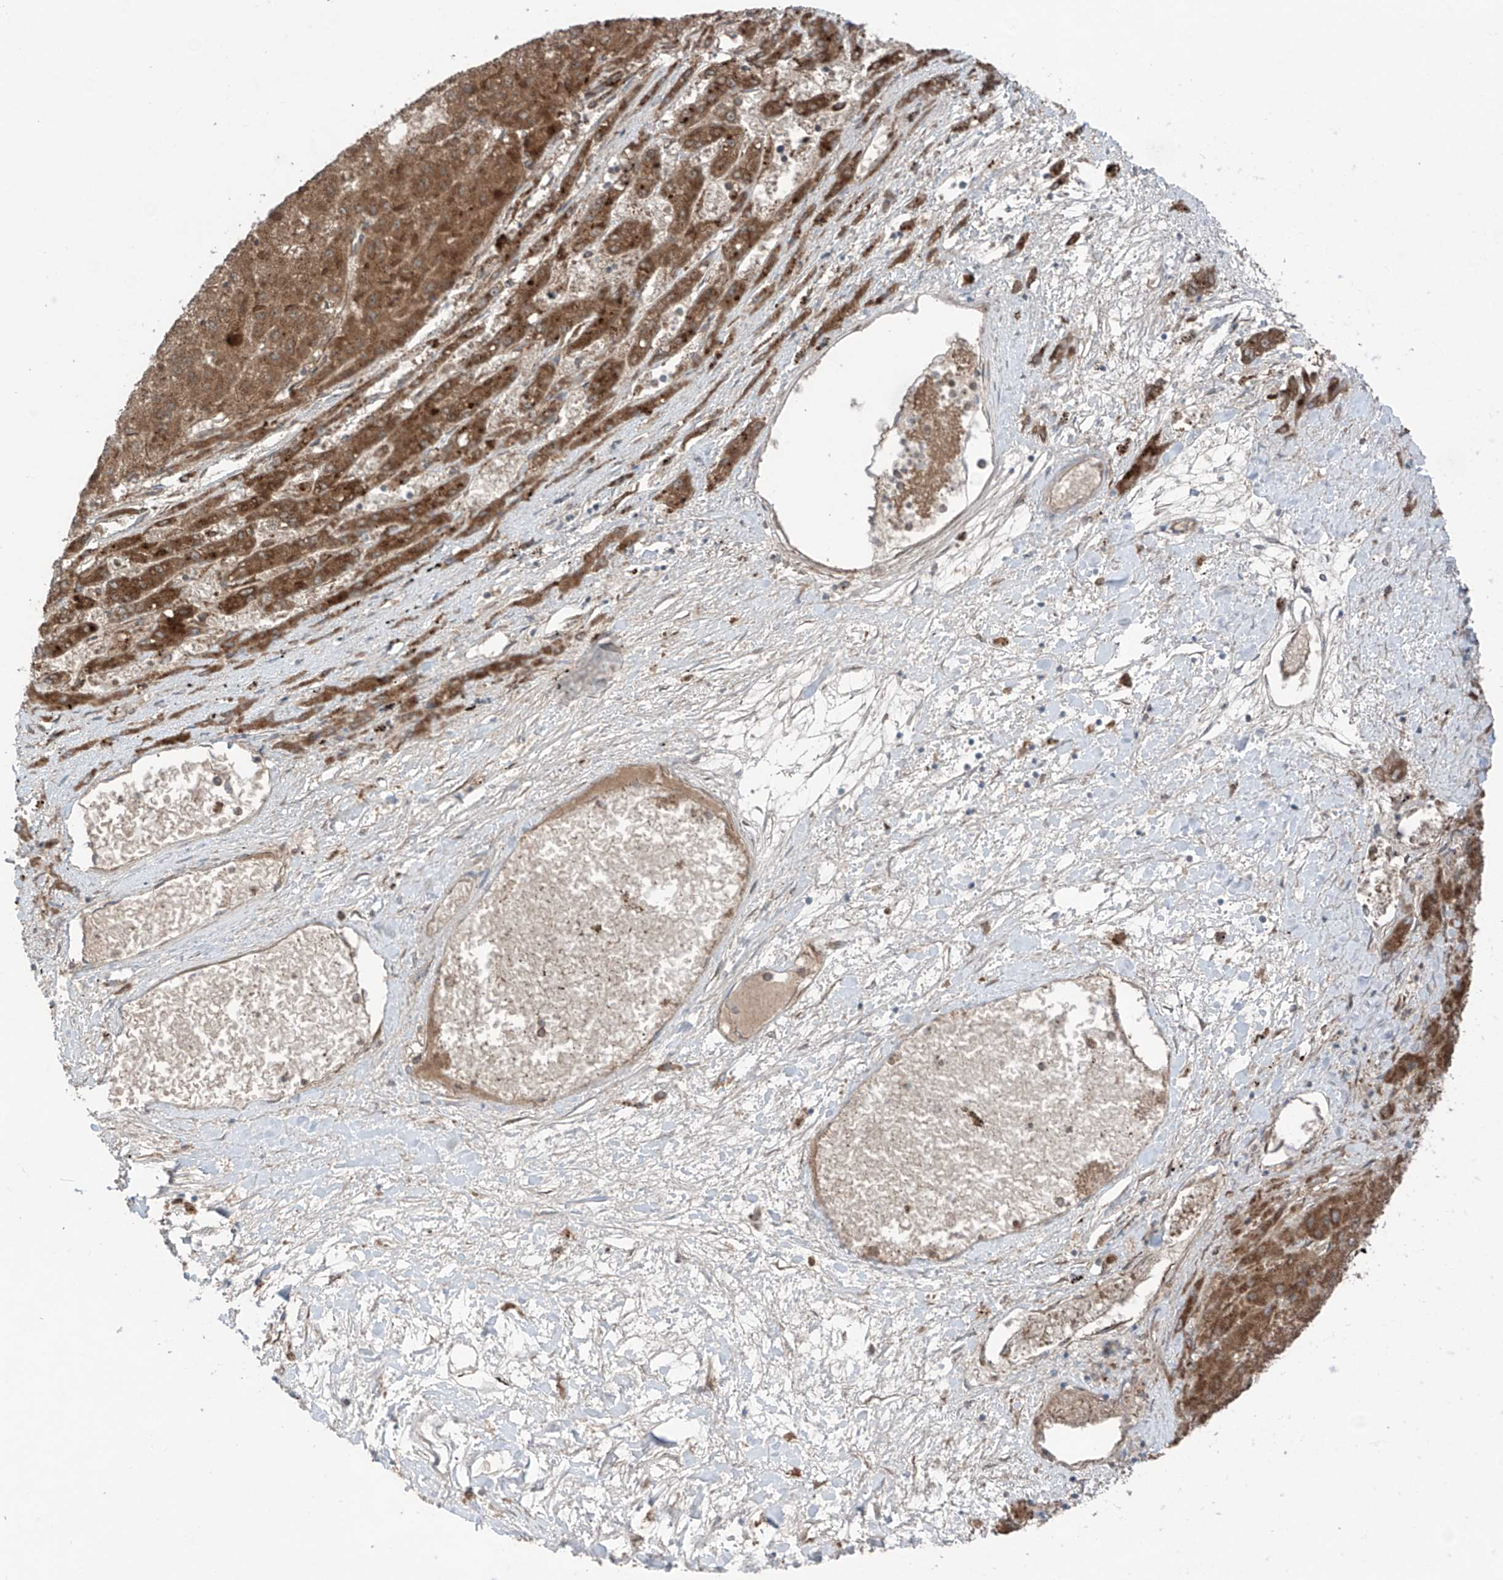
{"staining": {"intensity": "moderate", "quantity": ">75%", "location": "cytoplasmic/membranous"}, "tissue": "liver cancer", "cell_type": "Tumor cells", "image_type": "cancer", "snomed": [{"axis": "morphology", "description": "Carcinoma, Hepatocellular, NOS"}, {"axis": "topography", "description": "Liver"}], "caption": "This image reveals liver hepatocellular carcinoma stained with immunohistochemistry to label a protein in brown. The cytoplasmic/membranous of tumor cells show moderate positivity for the protein. Nuclei are counter-stained blue.", "gene": "SAMD3", "patient": {"sex": "female", "age": 73}}